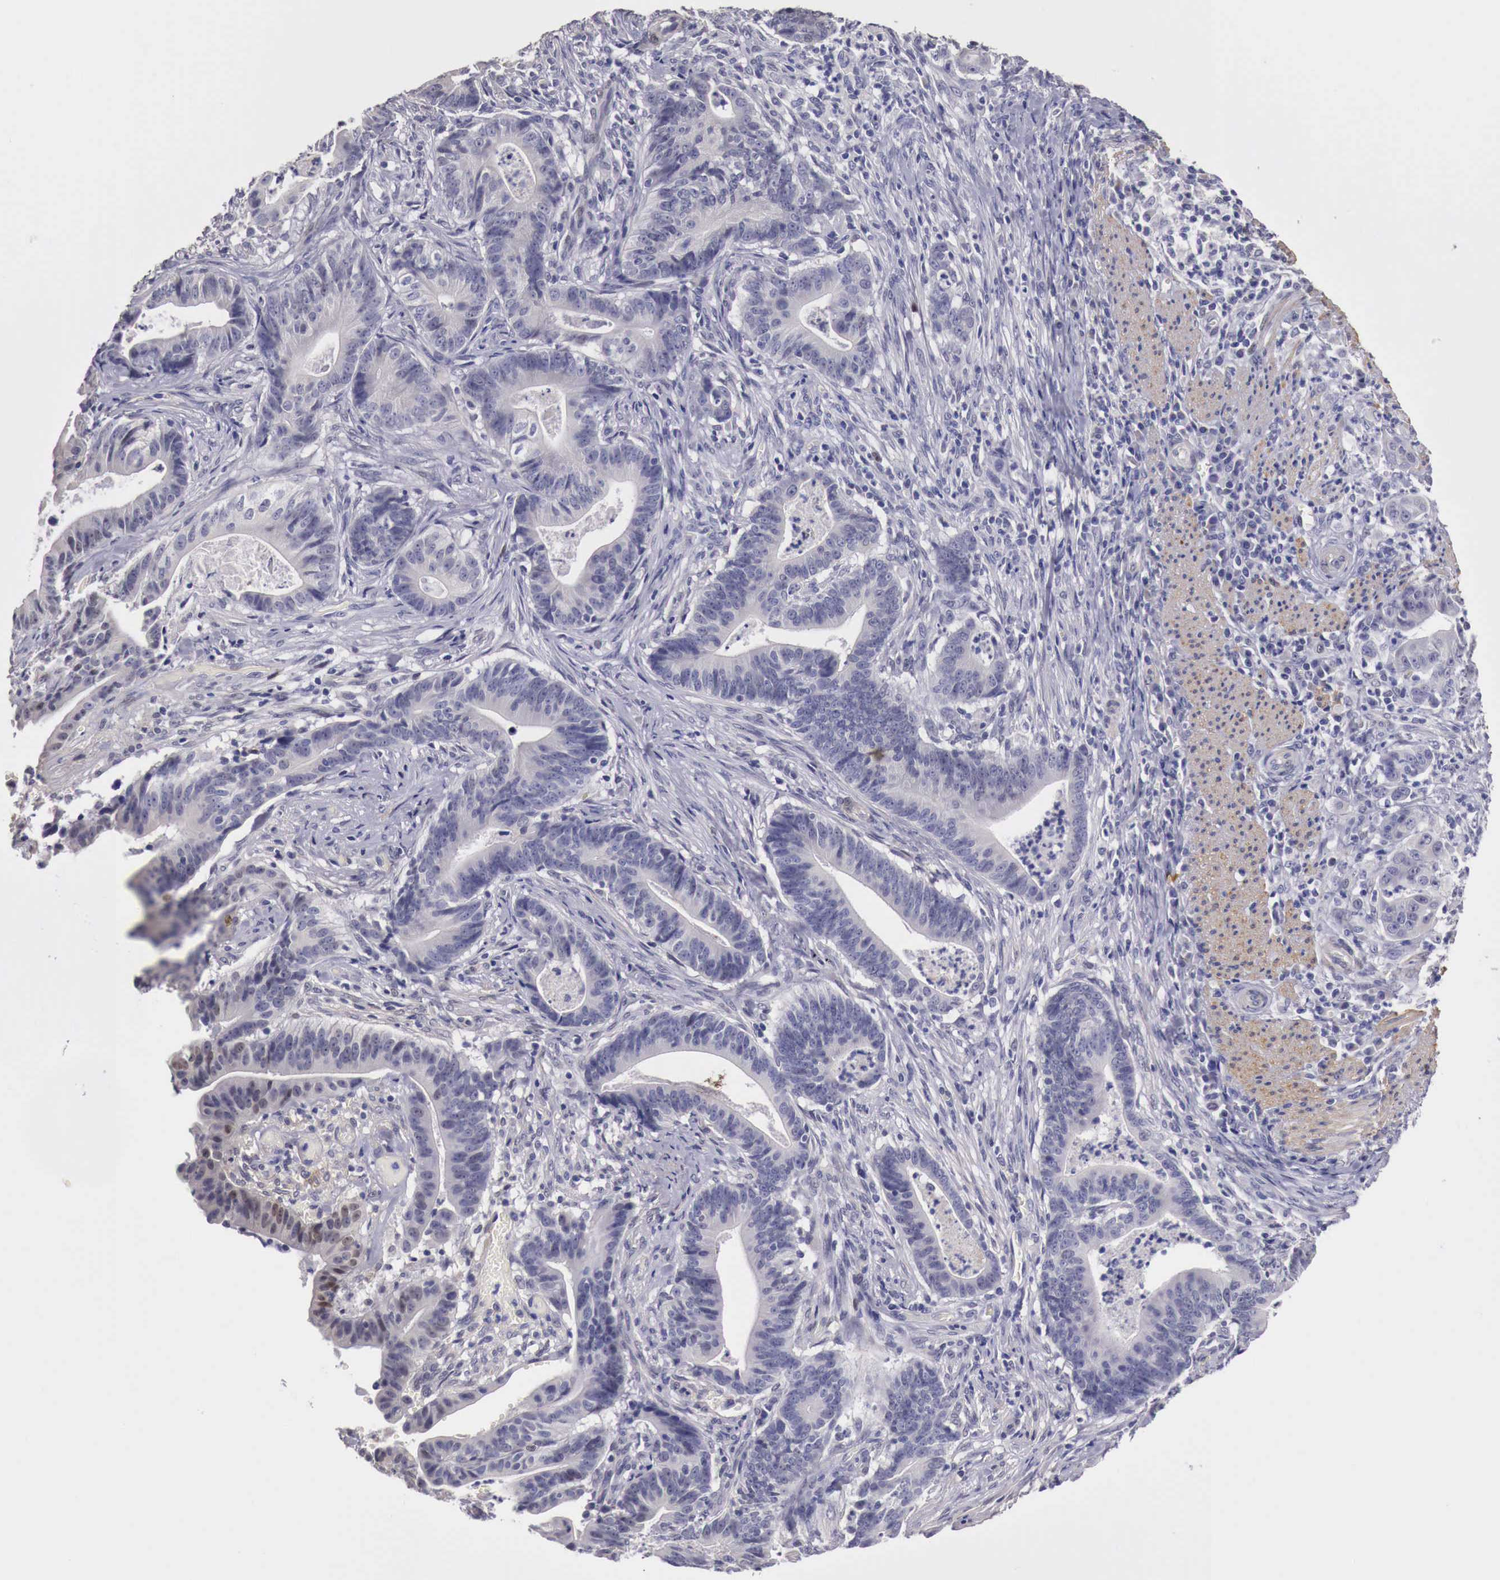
{"staining": {"intensity": "negative", "quantity": "none", "location": "none"}, "tissue": "stomach cancer", "cell_type": "Tumor cells", "image_type": "cancer", "snomed": [{"axis": "morphology", "description": "Adenocarcinoma, NOS"}, {"axis": "topography", "description": "Stomach, lower"}], "caption": "Tumor cells show no significant staining in adenocarcinoma (stomach).", "gene": "ENOX2", "patient": {"sex": "female", "age": 86}}